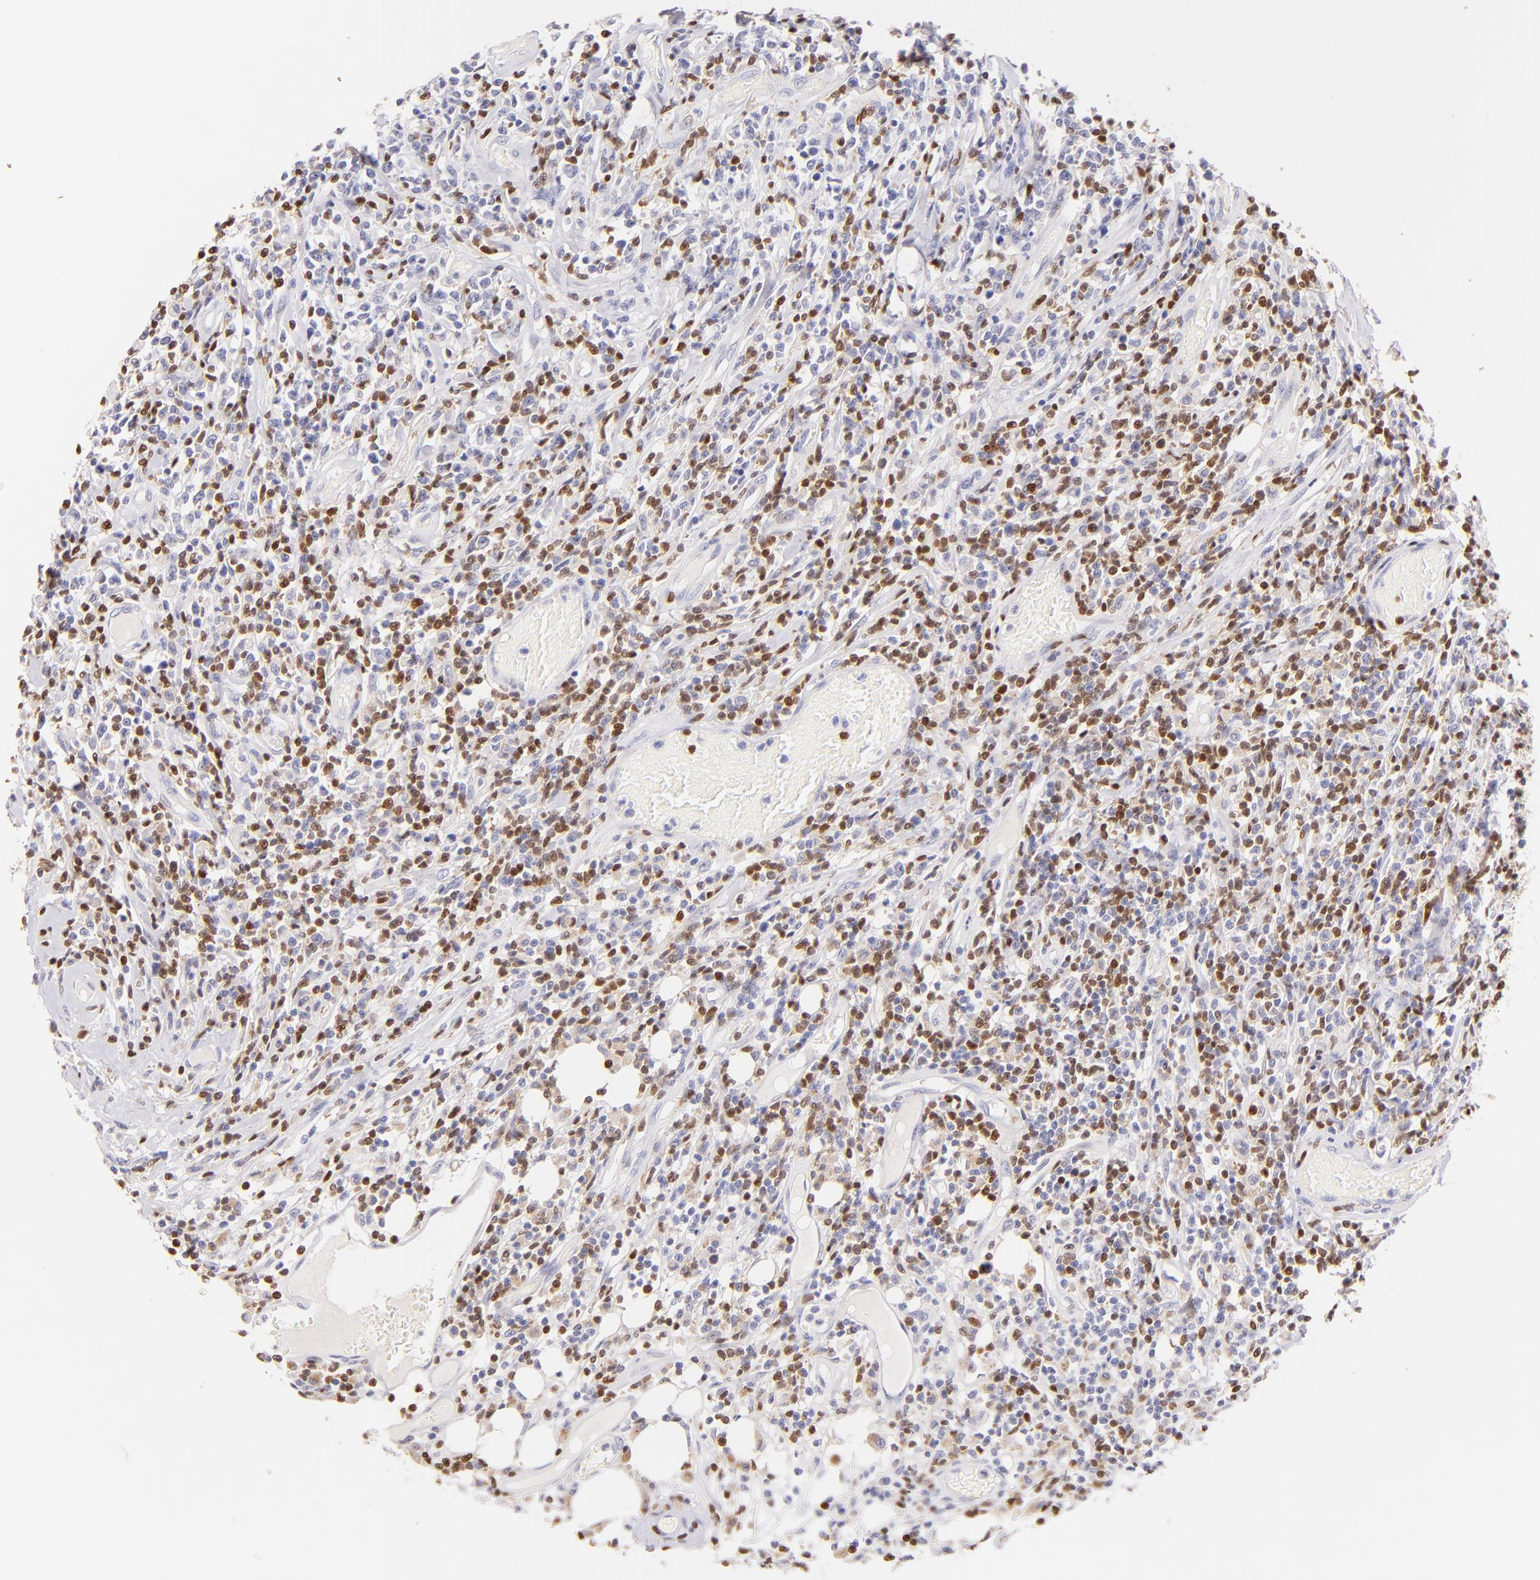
{"staining": {"intensity": "negative", "quantity": "none", "location": "none"}, "tissue": "lymphoma", "cell_type": "Tumor cells", "image_type": "cancer", "snomed": [{"axis": "morphology", "description": "Malignant lymphoma, non-Hodgkin's type, High grade"}, {"axis": "topography", "description": "Colon"}], "caption": "Lymphoma was stained to show a protein in brown. There is no significant staining in tumor cells. (DAB immunohistochemistry with hematoxylin counter stain).", "gene": "ZAP70", "patient": {"sex": "male", "age": 82}}